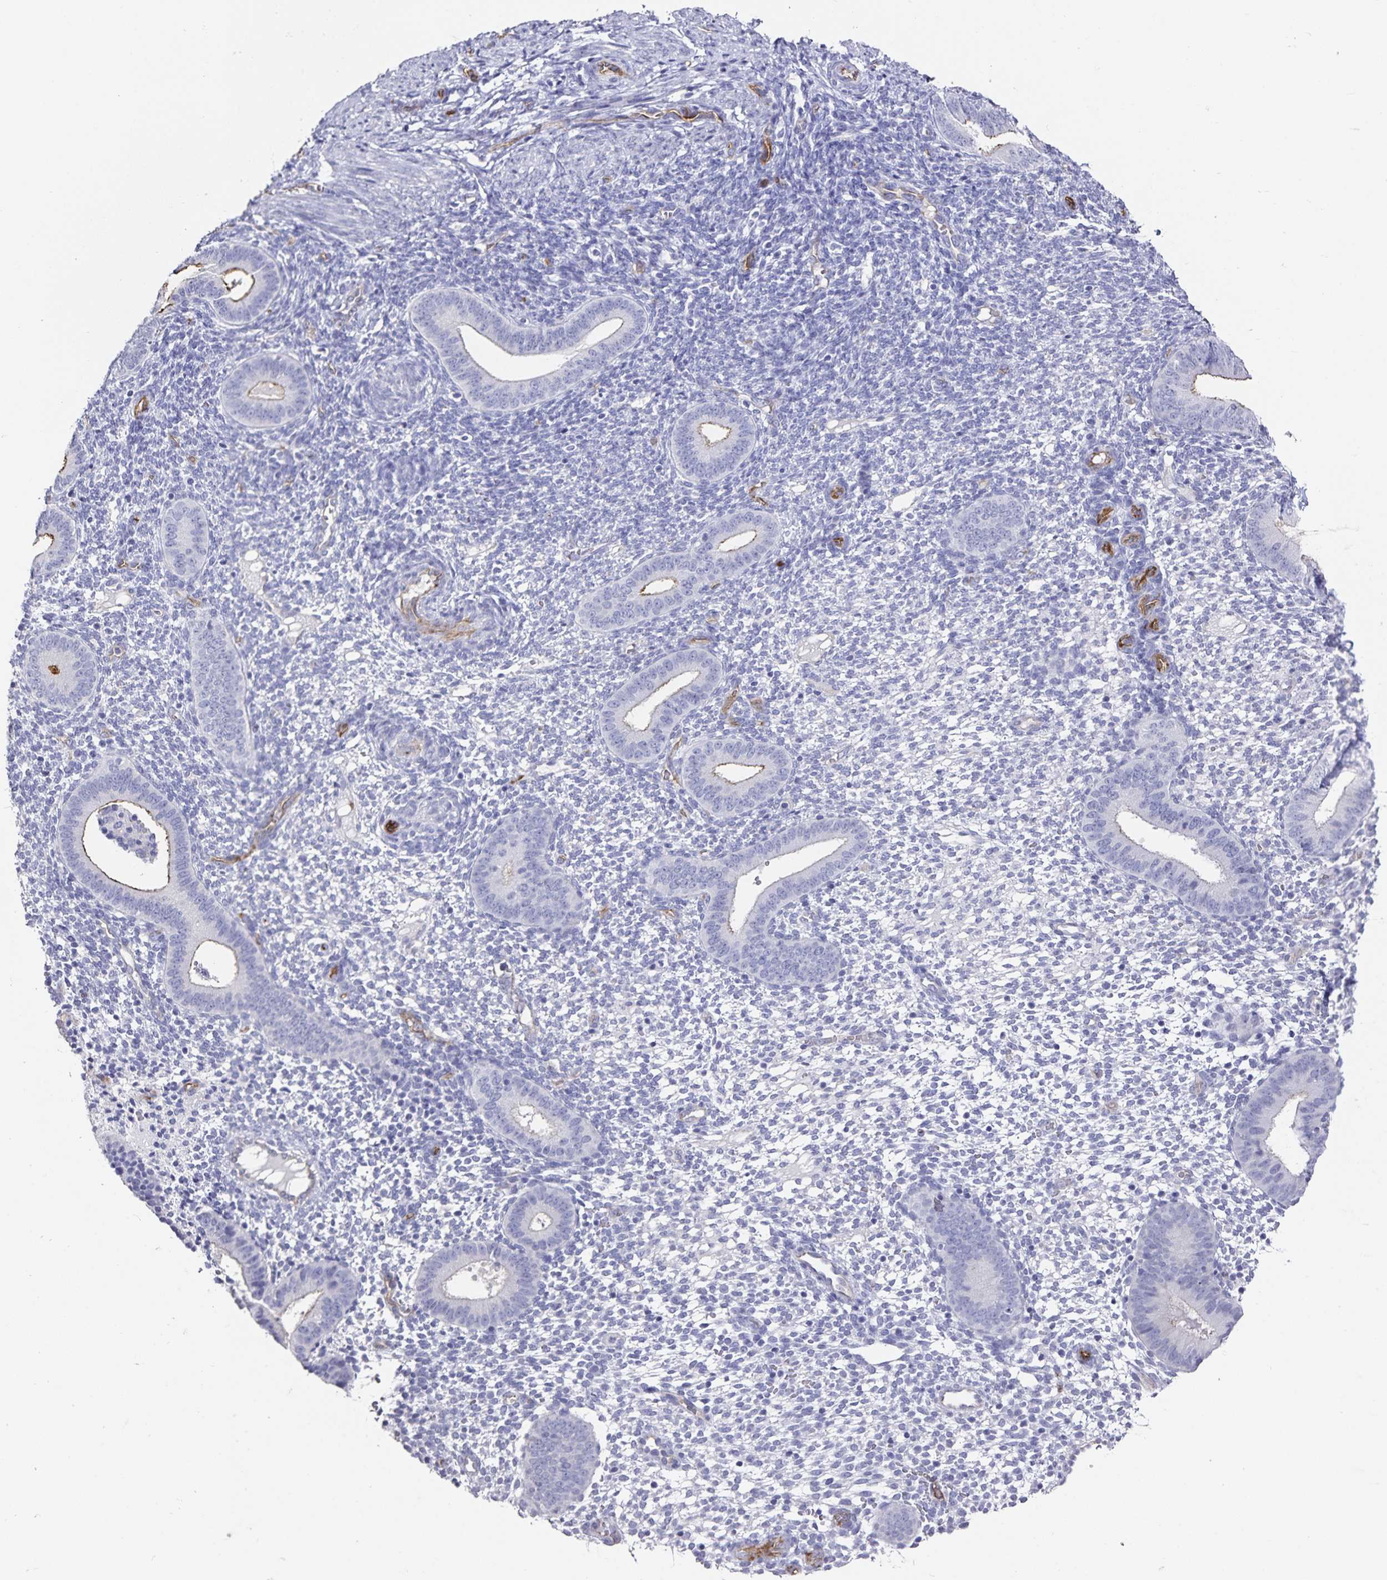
{"staining": {"intensity": "negative", "quantity": "none", "location": "none"}, "tissue": "endometrium", "cell_type": "Cells in endometrial stroma", "image_type": "normal", "snomed": [{"axis": "morphology", "description": "Normal tissue, NOS"}, {"axis": "topography", "description": "Endometrium"}], "caption": "This is an IHC image of benign endometrium. There is no positivity in cells in endometrial stroma.", "gene": "PODXL", "patient": {"sex": "female", "age": 40}}